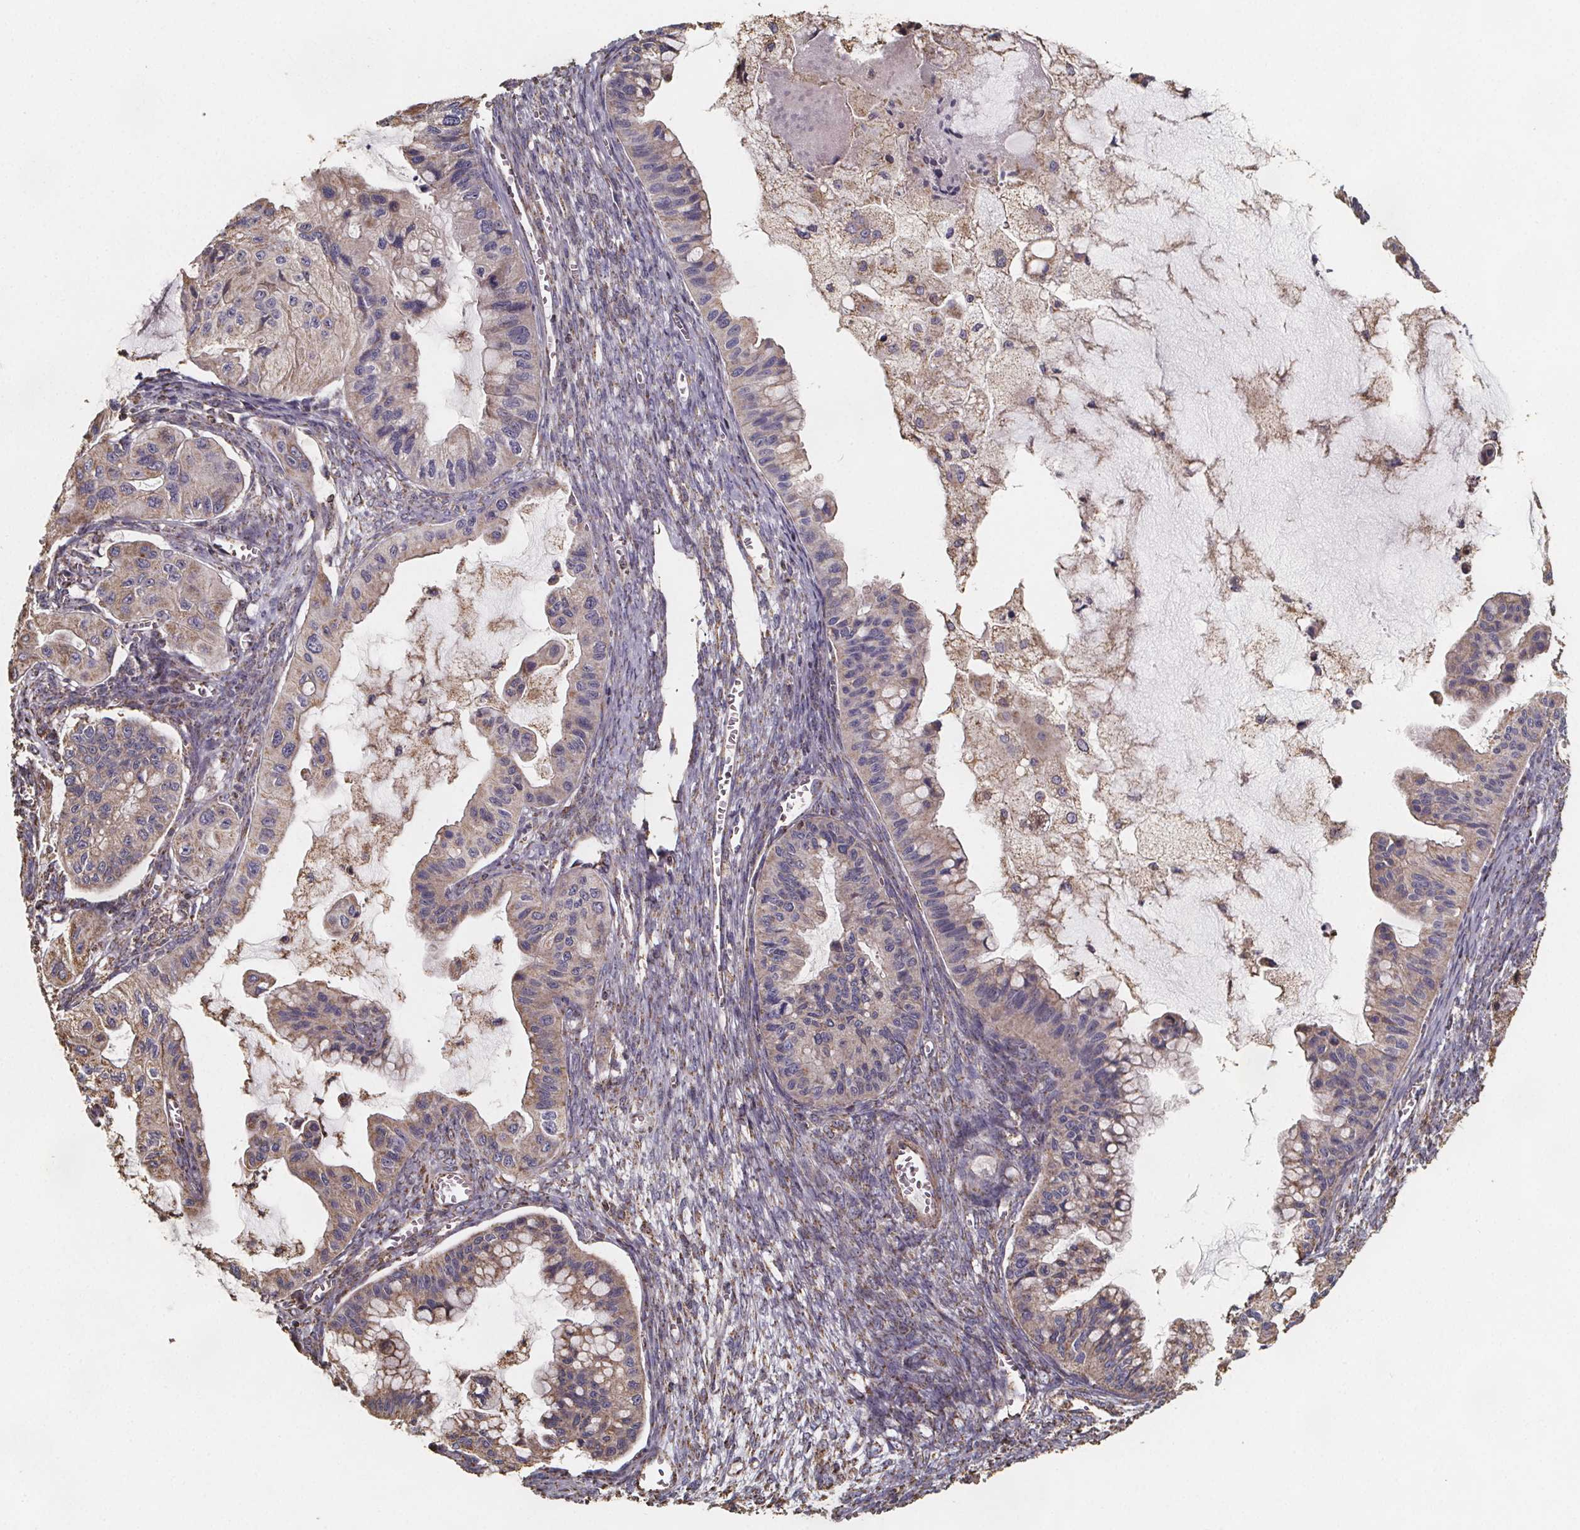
{"staining": {"intensity": "weak", "quantity": ">75%", "location": "cytoplasmic/membranous"}, "tissue": "ovarian cancer", "cell_type": "Tumor cells", "image_type": "cancer", "snomed": [{"axis": "morphology", "description": "Cystadenocarcinoma, mucinous, NOS"}, {"axis": "topography", "description": "Ovary"}], "caption": "Tumor cells reveal weak cytoplasmic/membranous expression in approximately >75% of cells in ovarian cancer.", "gene": "SLC35D2", "patient": {"sex": "female", "age": 72}}